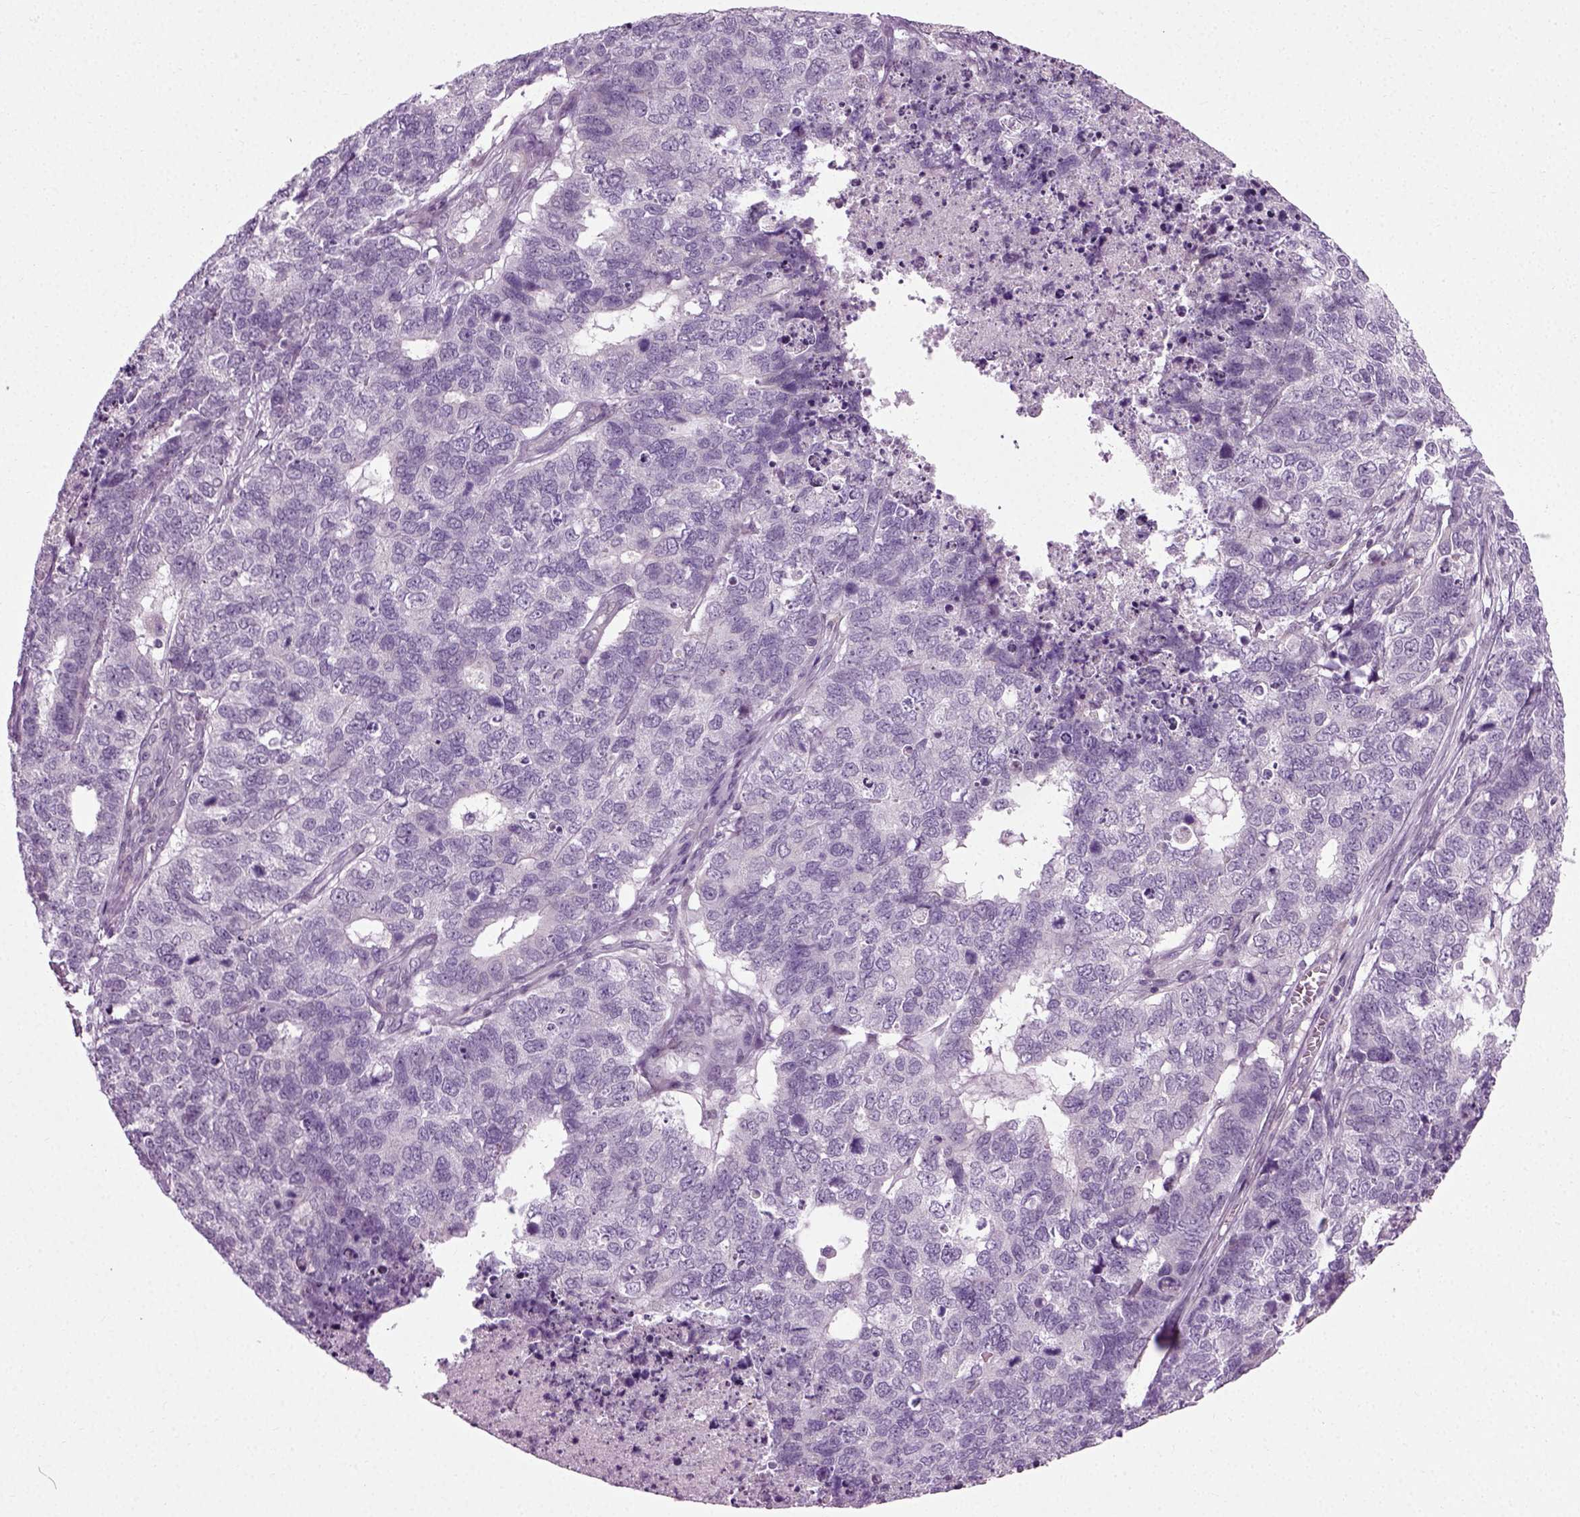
{"staining": {"intensity": "negative", "quantity": "none", "location": "none"}, "tissue": "cervical cancer", "cell_type": "Tumor cells", "image_type": "cancer", "snomed": [{"axis": "morphology", "description": "Squamous cell carcinoma, NOS"}, {"axis": "topography", "description": "Cervix"}], "caption": "Tumor cells are negative for protein expression in human squamous cell carcinoma (cervical). (Stains: DAB (3,3'-diaminobenzidine) IHC with hematoxylin counter stain, Microscopy: brightfield microscopy at high magnification).", "gene": "SCG5", "patient": {"sex": "female", "age": 63}}